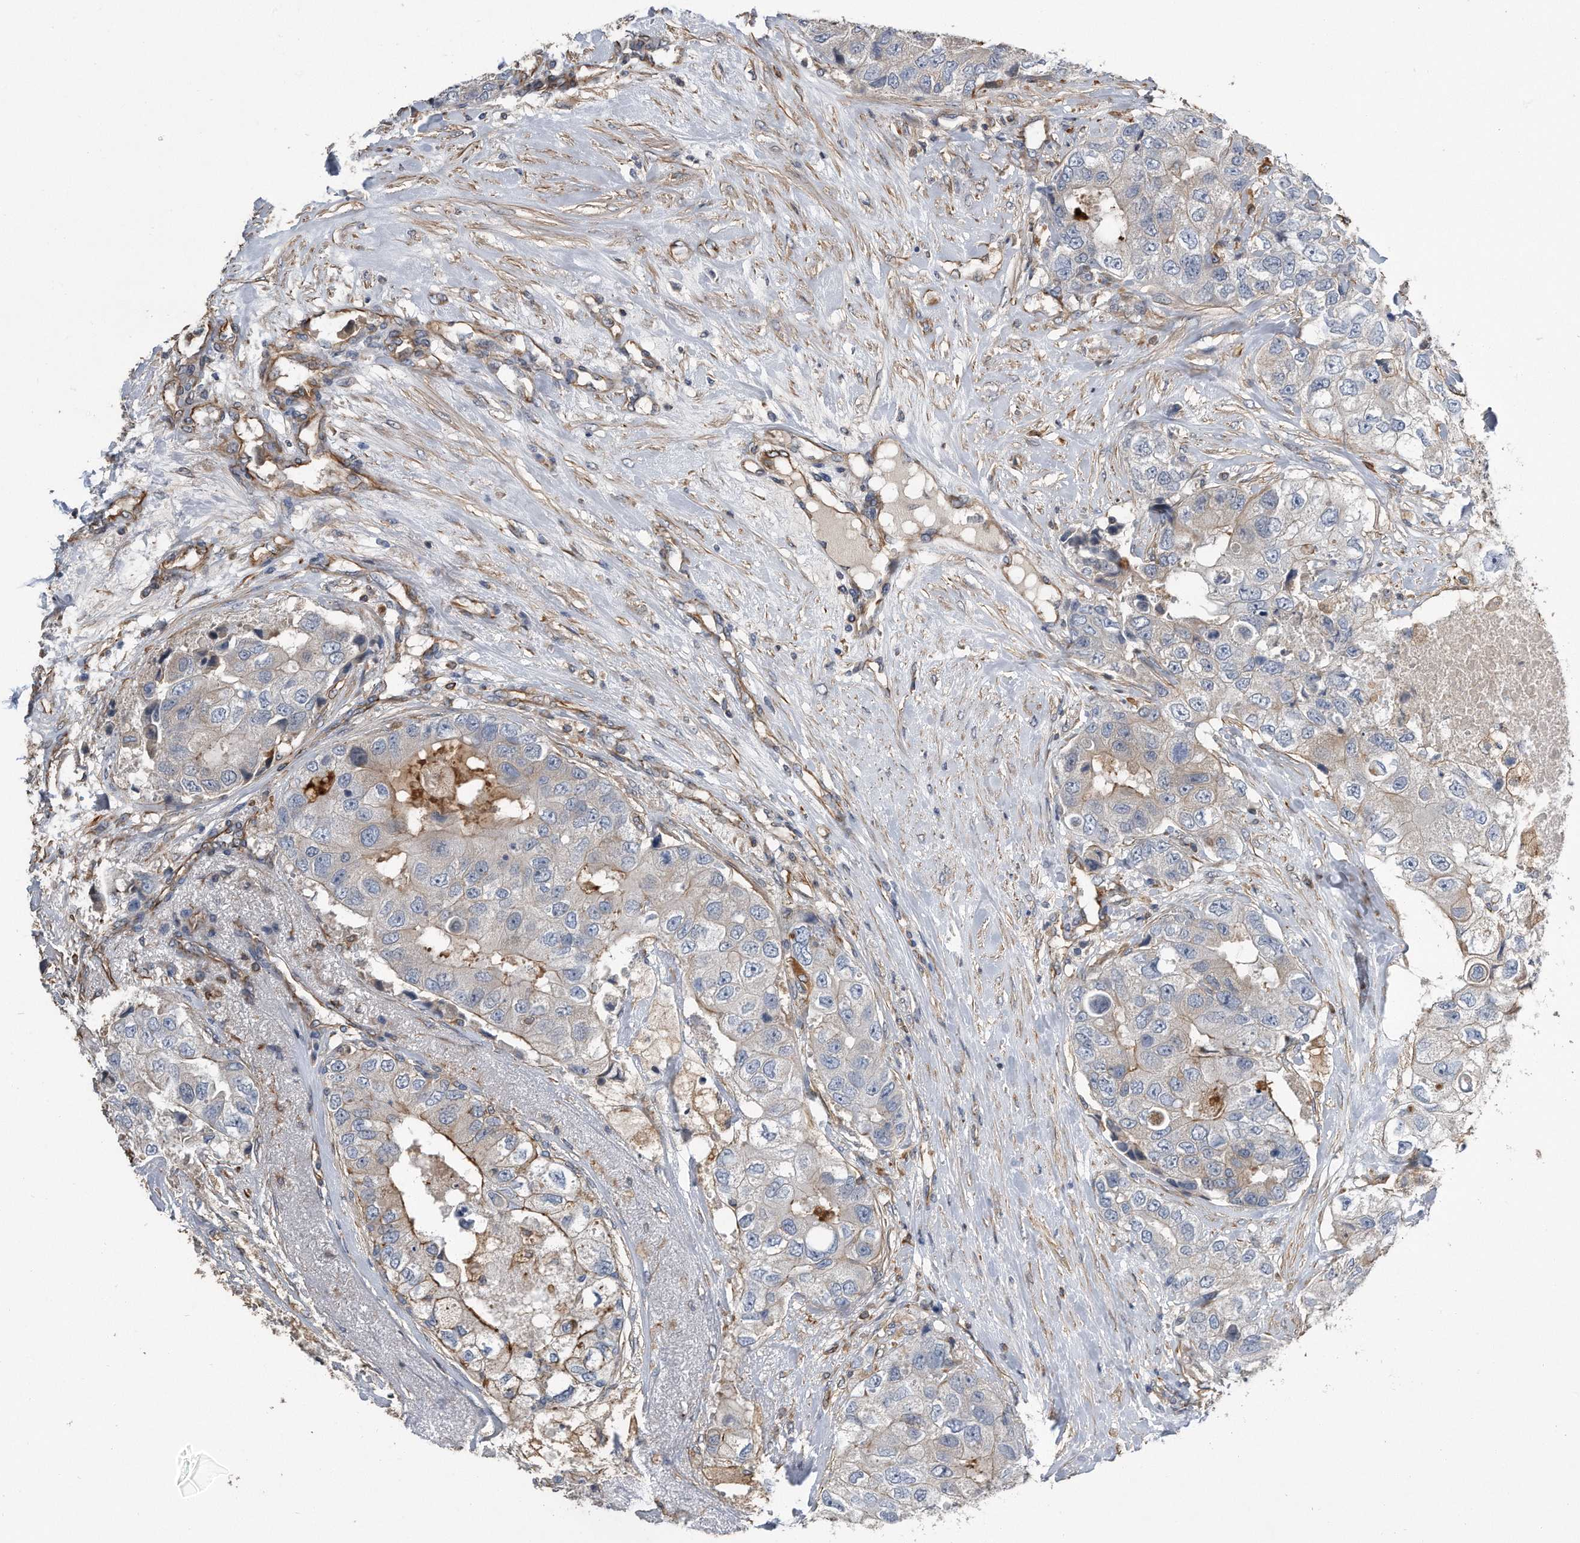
{"staining": {"intensity": "moderate", "quantity": "<25%", "location": "cytoplasmic/membranous"}, "tissue": "breast cancer", "cell_type": "Tumor cells", "image_type": "cancer", "snomed": [{"axis": "morphology", "description": "Duct carcinoma"}, {"axis": "topography", "description": "Breast"}], "caption": "Breast cancer stained for a protein reveals moderate cytoplasmic/membranous positivity in tumor cells.", "gene": "GPC1", "patient": {"sex": "female", "age": 62}}